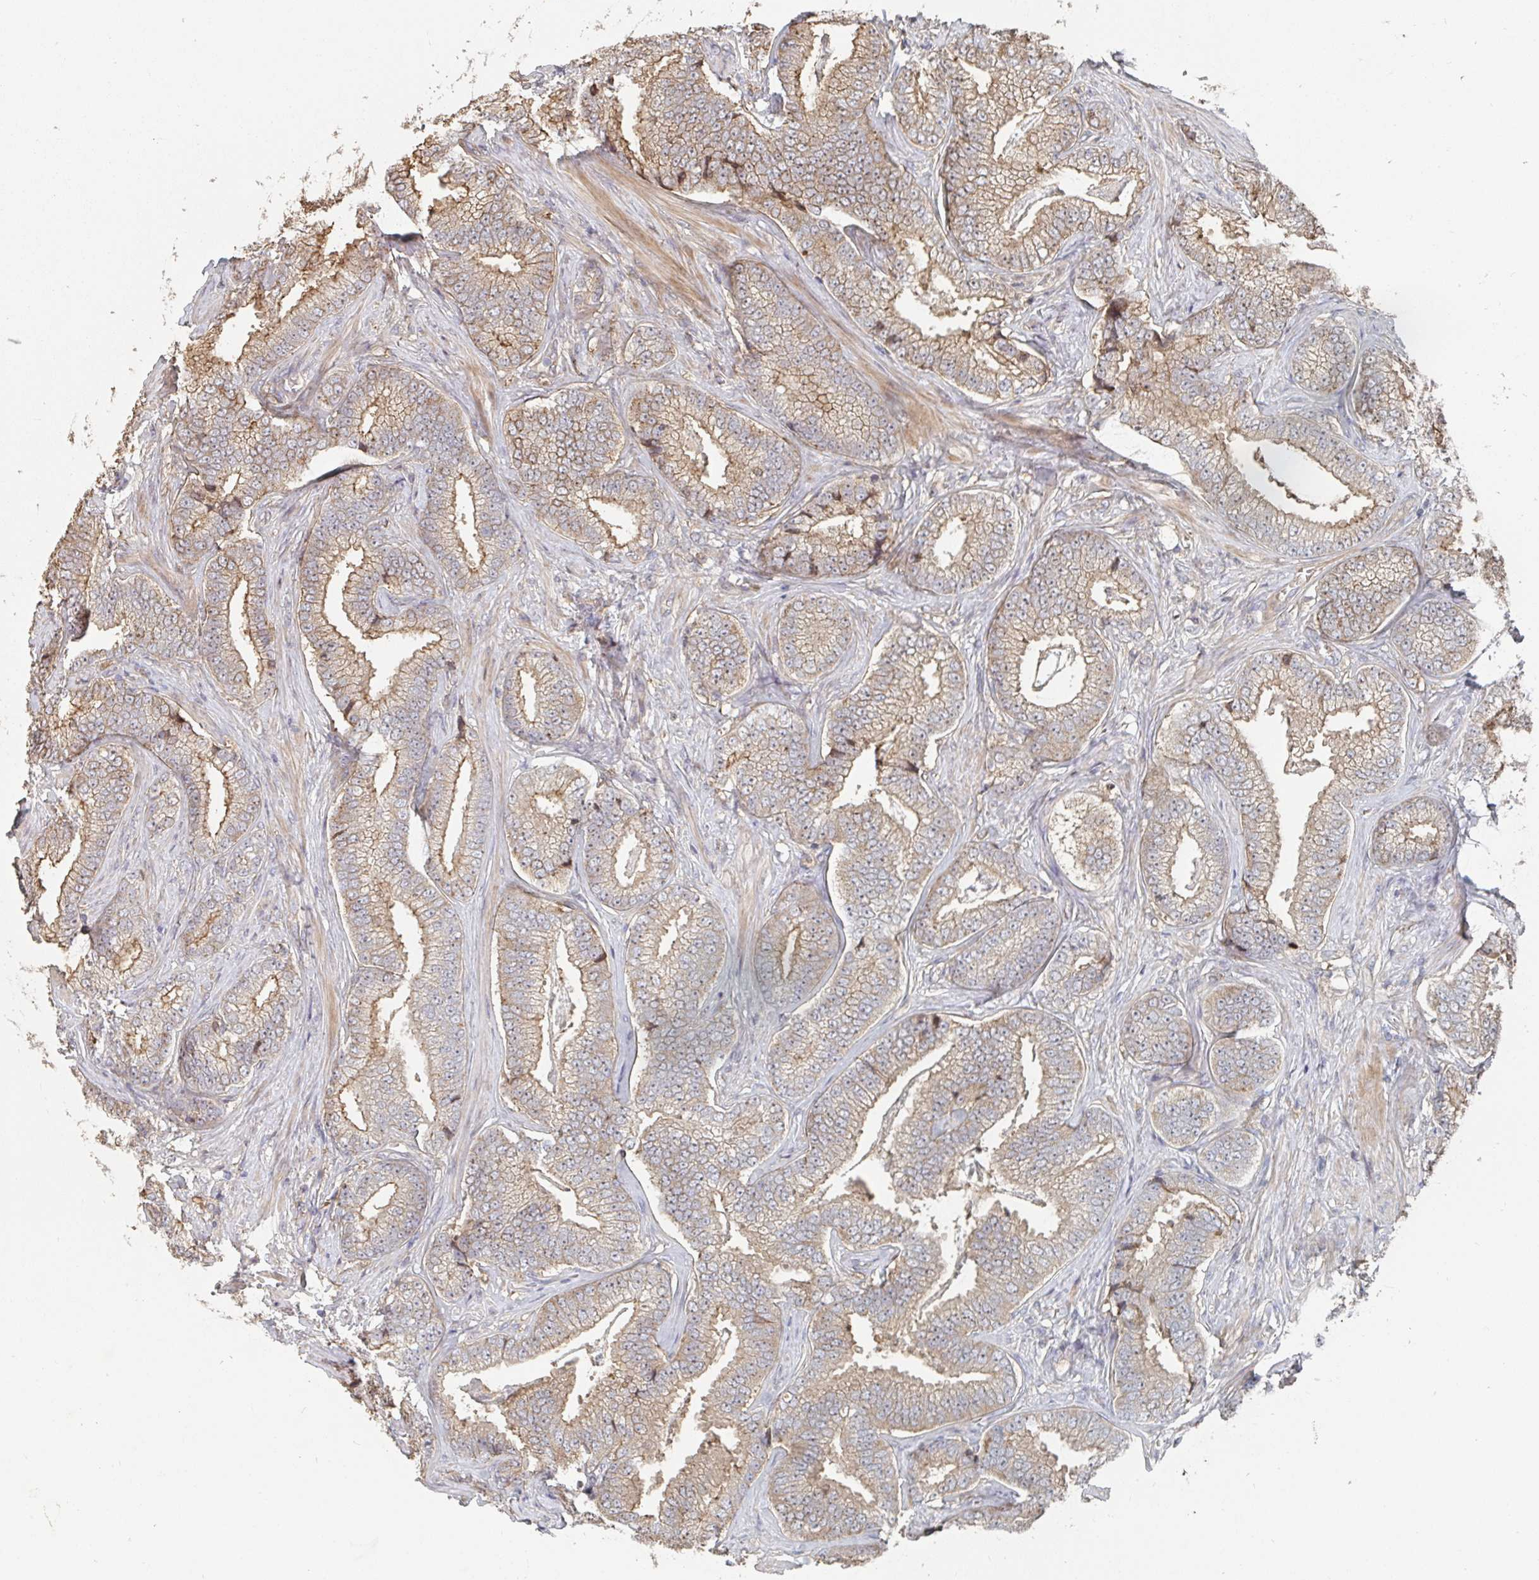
{"staining": {"intensity": "weak", "quantity": ">75%", "location": "cytoplasmic/membranous"}, "tissue": "prostate cancer", "cell_type": "Tumor cells", "image_type": "cancer", "snomed": [{"axis": "morphology", "description": "Adenocarcinoma, Low grade"}, {"axis": "topography", "description": "Prostate"}], "caption": "Immunohistochemical staining of human low-grade adenocarcinoma (prostate) reveals low levels of weak cytoplasmic/membranous positivity in approximately >75% of tumor cells.", "gene": "PTEN", "patient": {"sex": "male", "age": 63}}